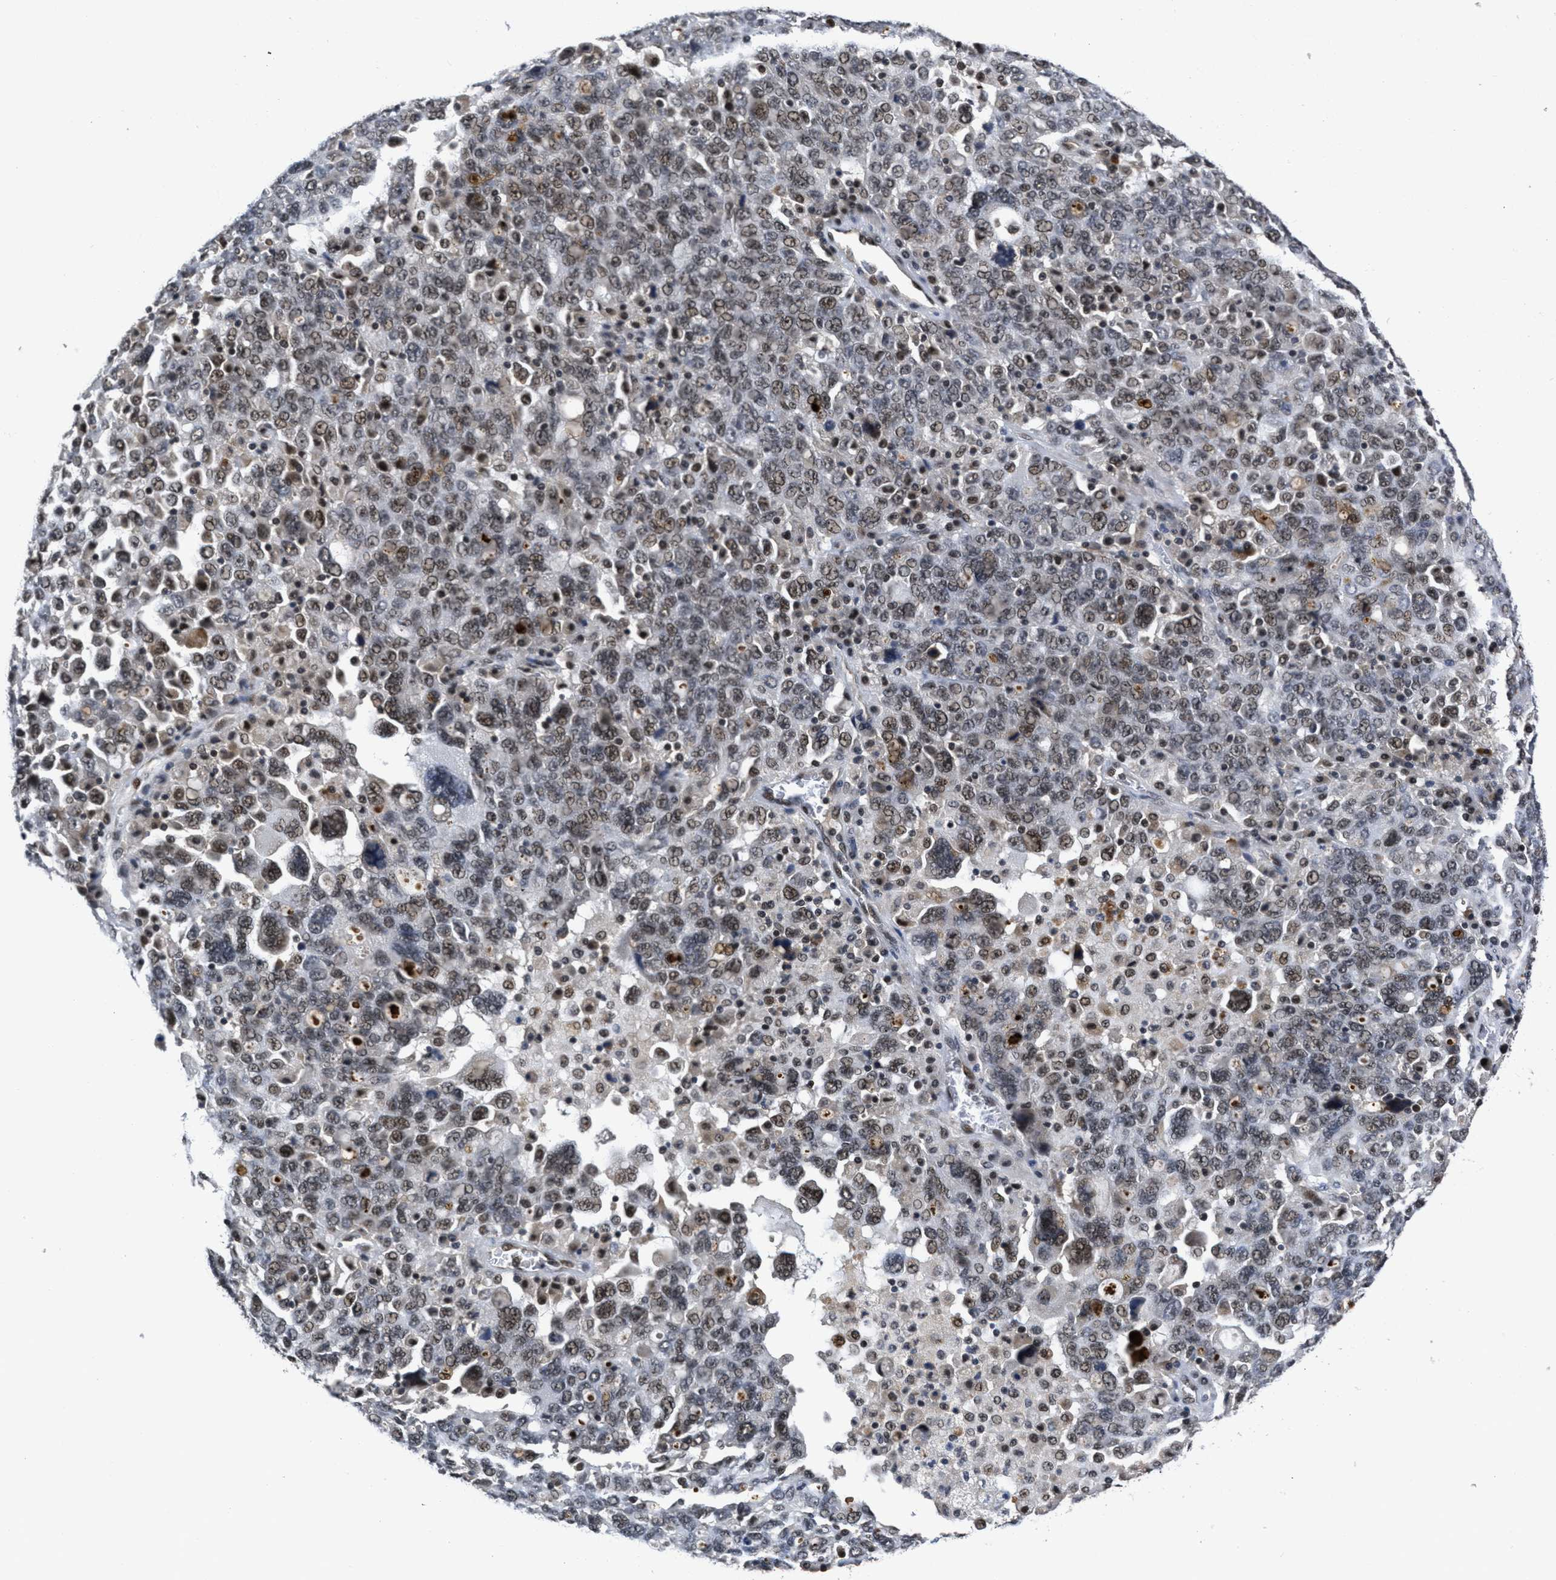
{"staining": {"intensity": "weak", "quantity": ">75%", "location": "nuclear"}, "tissue": "ovarian cancer", "cell_type": "Tumor cells", "image_type": "cancer", "snomed": [{"axis": "morphology", "description": "Carcinoma, endometroid"}, {"axis": "topography", "description": "Ovary"}], "caption": "About >75% of tumor cells in human endometroid carcinoma (ovarian) exhibit weak nuclear protein expression as visualized by brown immunohistochemical staining.", "gene": "CUL4B", "patient": {"sex": "female", "age": 62}}